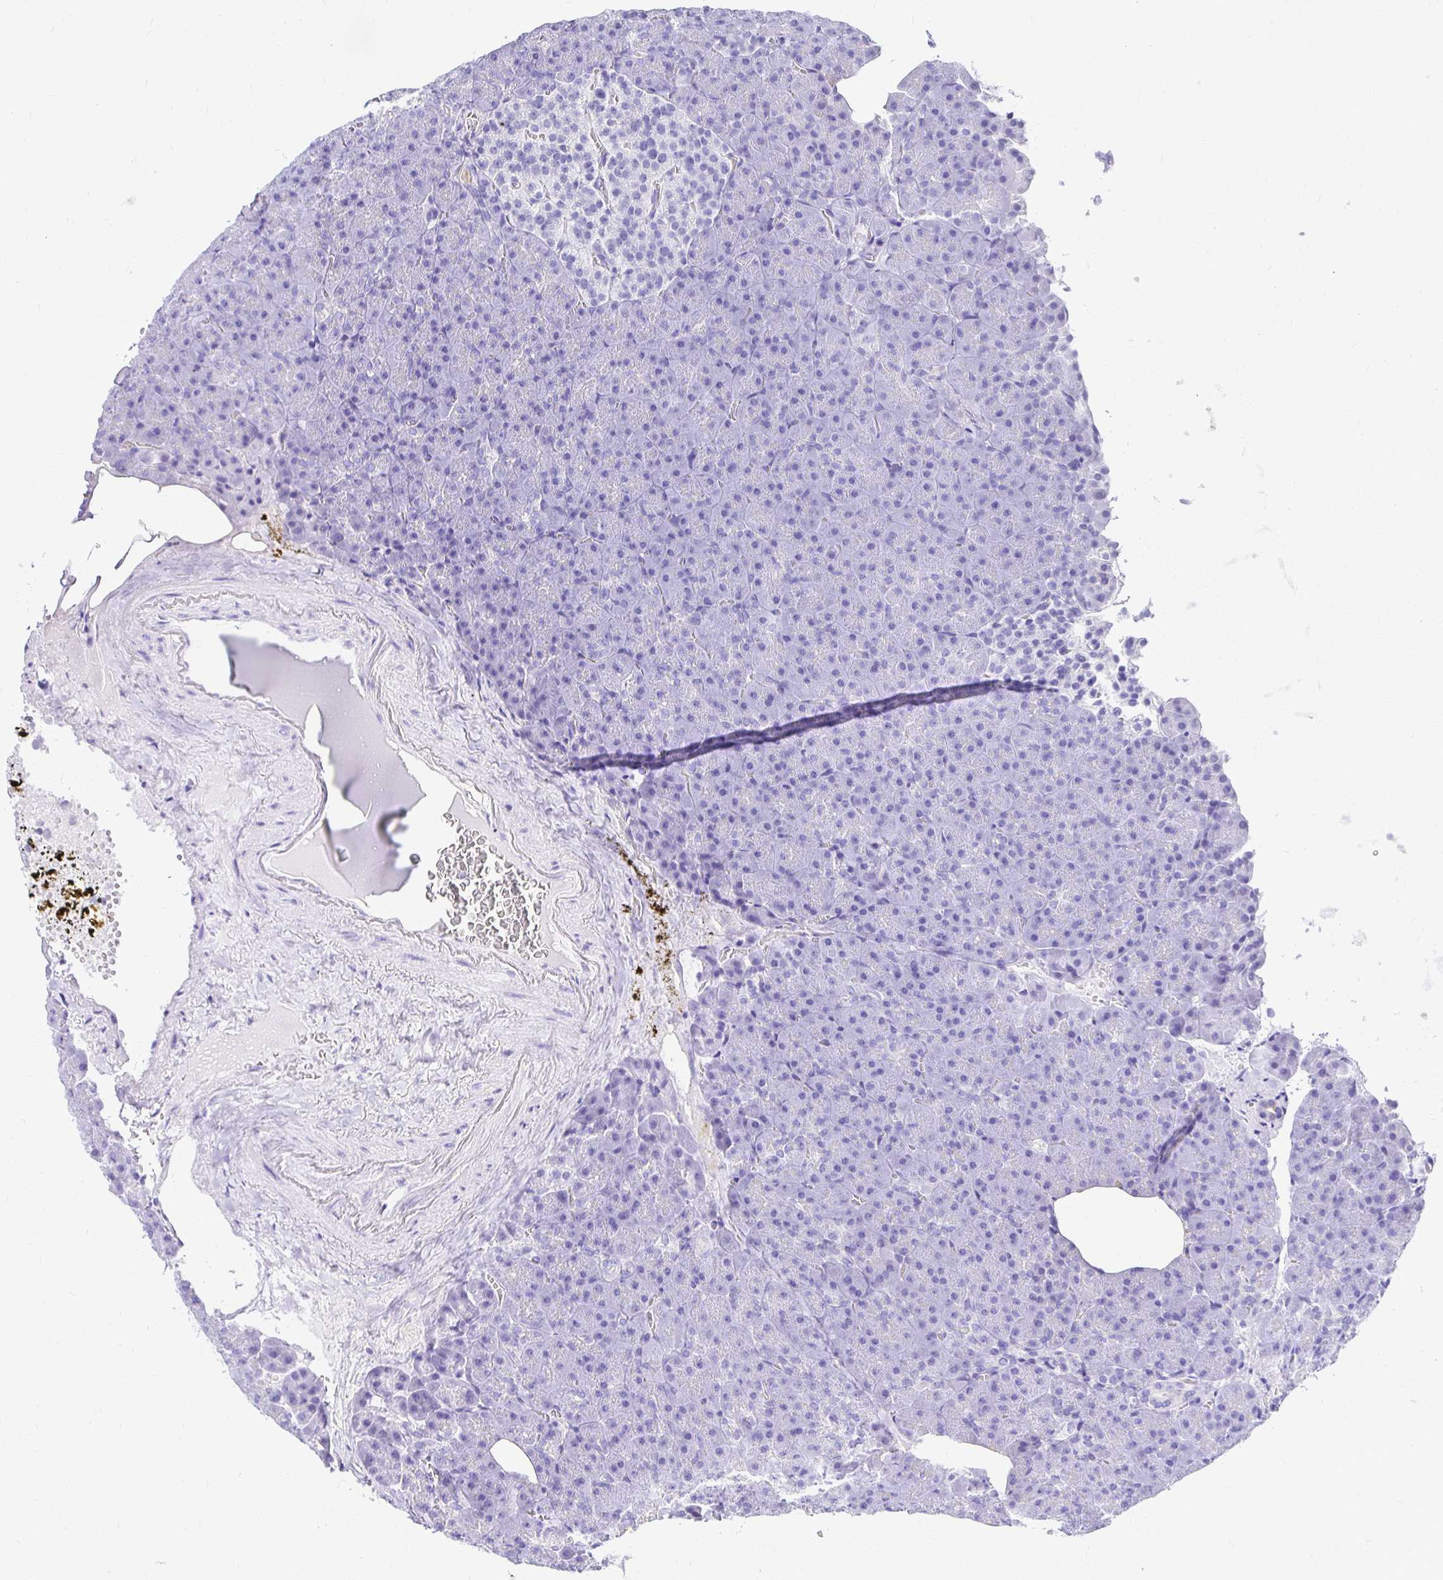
{"staining": {"intensity": "moderate", "quantity": "<25%", "location": "cytoplasmic/membranous"}, "tissue": "pancreas", "cell_type": "Exocrine glandular cells", "image_type": "normal", "snomed": [{"axis": "morphology", "description": "Normal tissue, NOS"}, {"axis": "topography", "description": "Pancreas"}], "caption": "The micrograph displays staining of unremarkable pancreas, revealing moderate cytoplasmic/membranous protein staining (brown color) within exocrine glandular cells. Using DAB (brown) and hematoxylin (blue) stains, captured at high magnification using brightfield microscopy.", "gene": "TAF1D", "patient": {"sex": "female", "age": 74}}